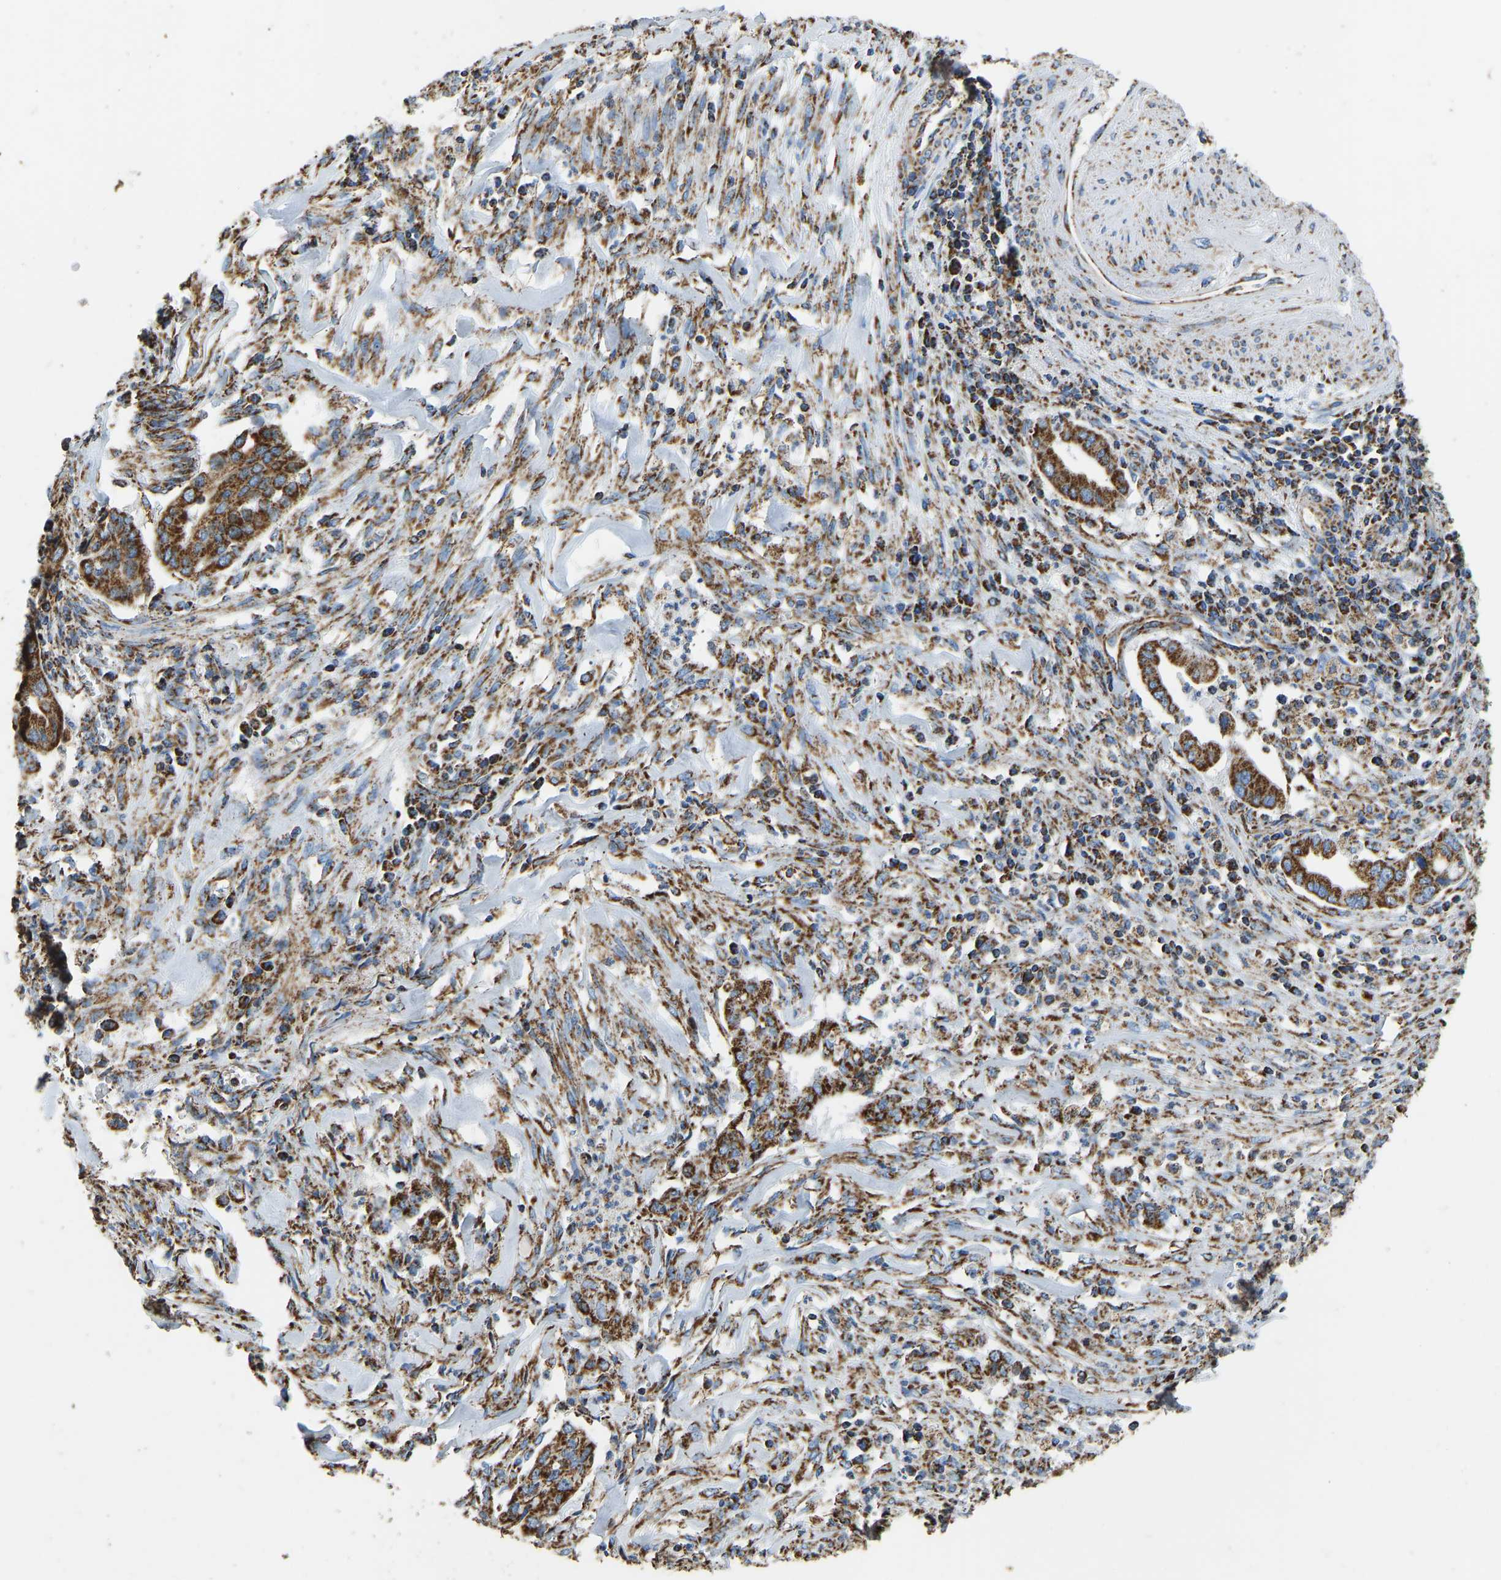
{"staining": {"intensity": "strong", "quantity": ">75%", "location": "cytoplasmic/membranous"}, "tissue": "cervical cancer", "cell_type": "Tumor cells", "image_type": "cancer", "snomed": [{"axis": "morphology", "description": "Adenocarcinoma, NOS"}, {"axis": "topography", "description": "Cervix"}], "caption": "Protein analysis of cervical cancer (adenocarcinoma) tissue demonstrates strong cytoplasmic/membranous expression in approximately >75% of tumor cells. The staining was performed using DAB, with brown indicating positive protein expression. Nuclei are stained blue with hematoxylin.", "gene": "IRX6", "patient": {"sex": "female", "age": 44}}